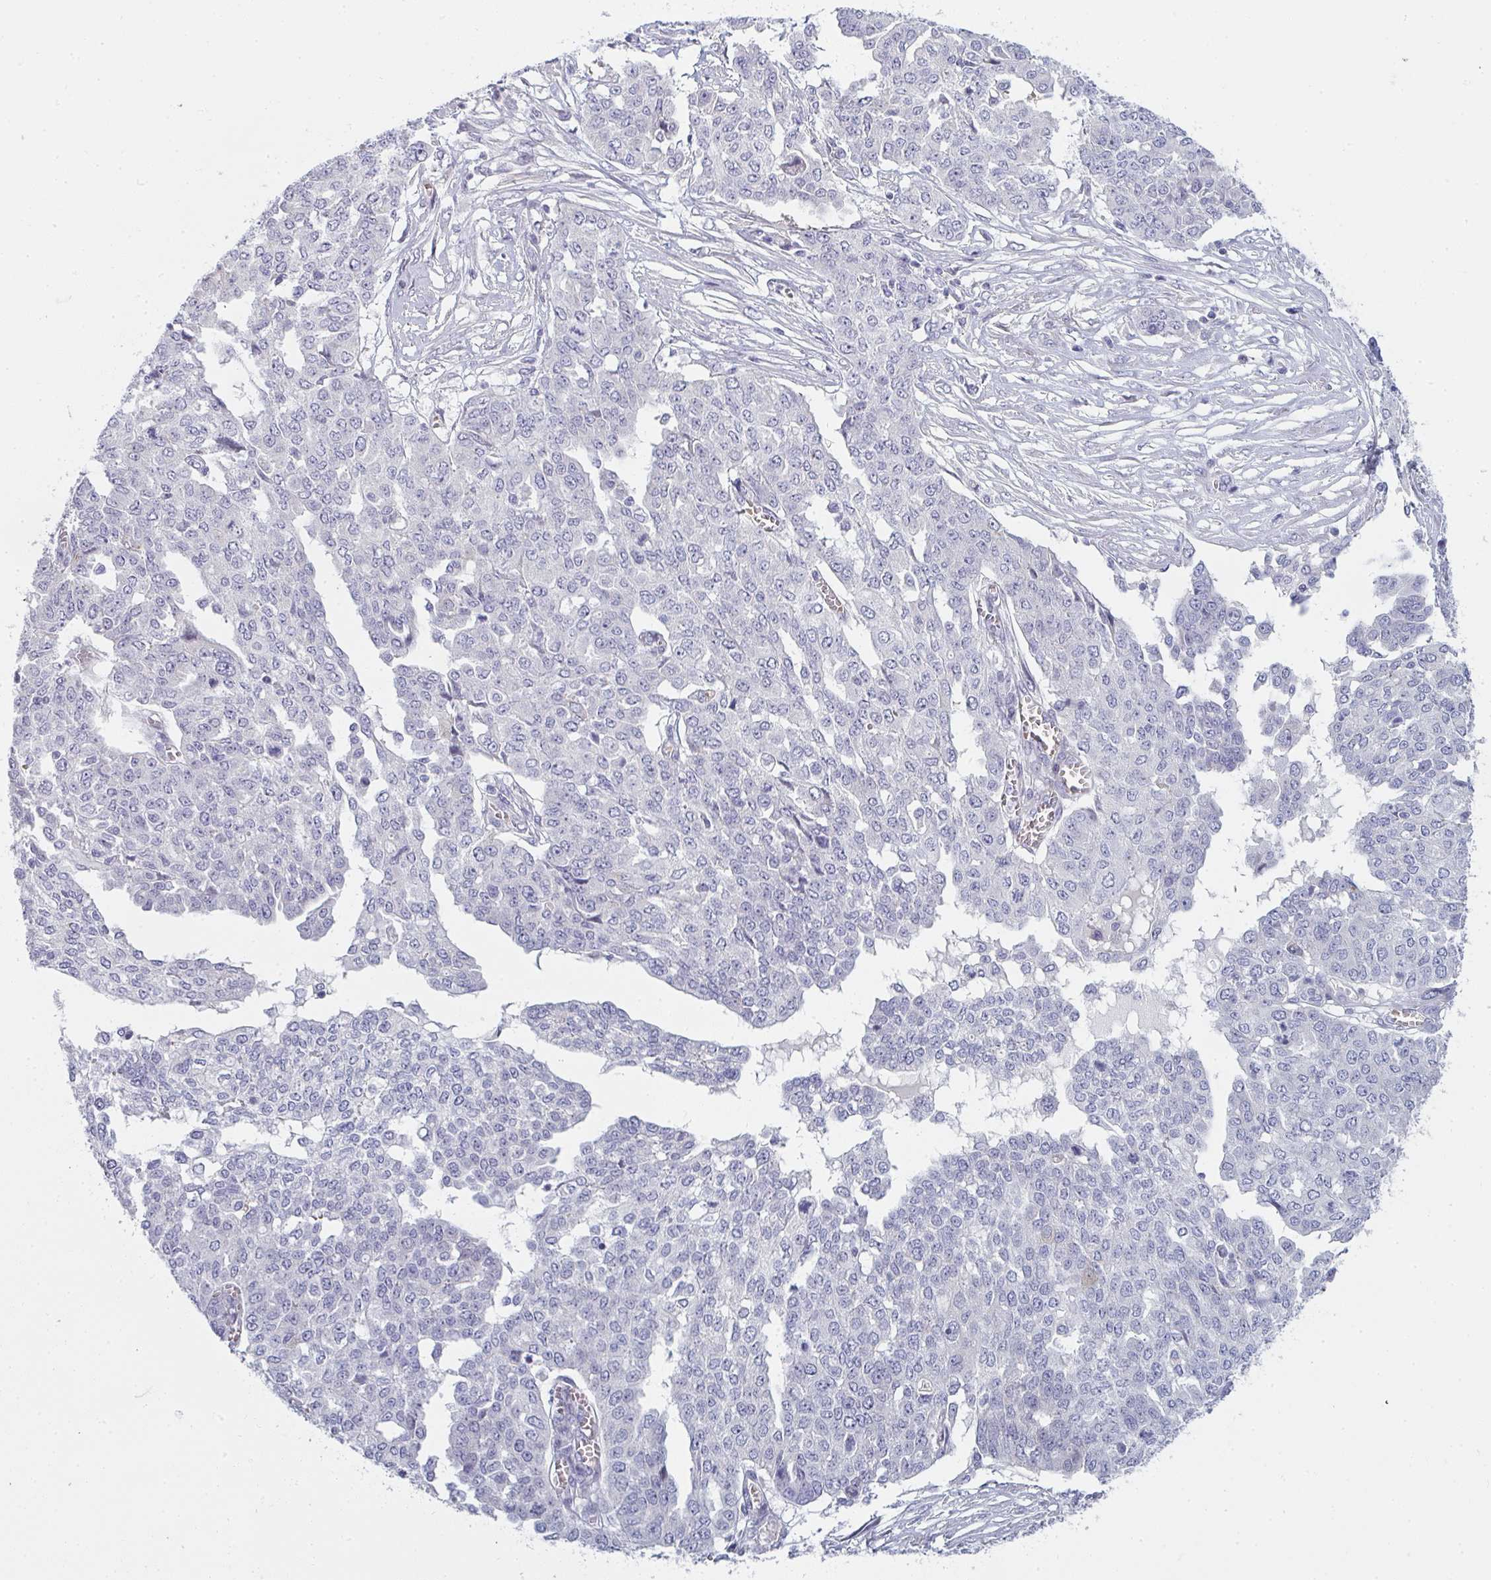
{"staining": {"intensity": "negative", "quantity": "none", "location": "none"}, "tissue": "ovarian cancer", "cell_type": "Tumor cells", "image_type": "cancer", "snomed": [{"axis": "morphology", "description": "Cystadenocarcinoma, serous, NOS"}, {"axis": "topography", "description": "Soft tissue"}, {"axis": "topography", "description": "Ovary"}], "caption": "Immunohistochemical staining of ovarian cancer displays no significant positivity in tumor cells.", "gene": "SHB", "patient": {"sex": "female", "age": 57}}